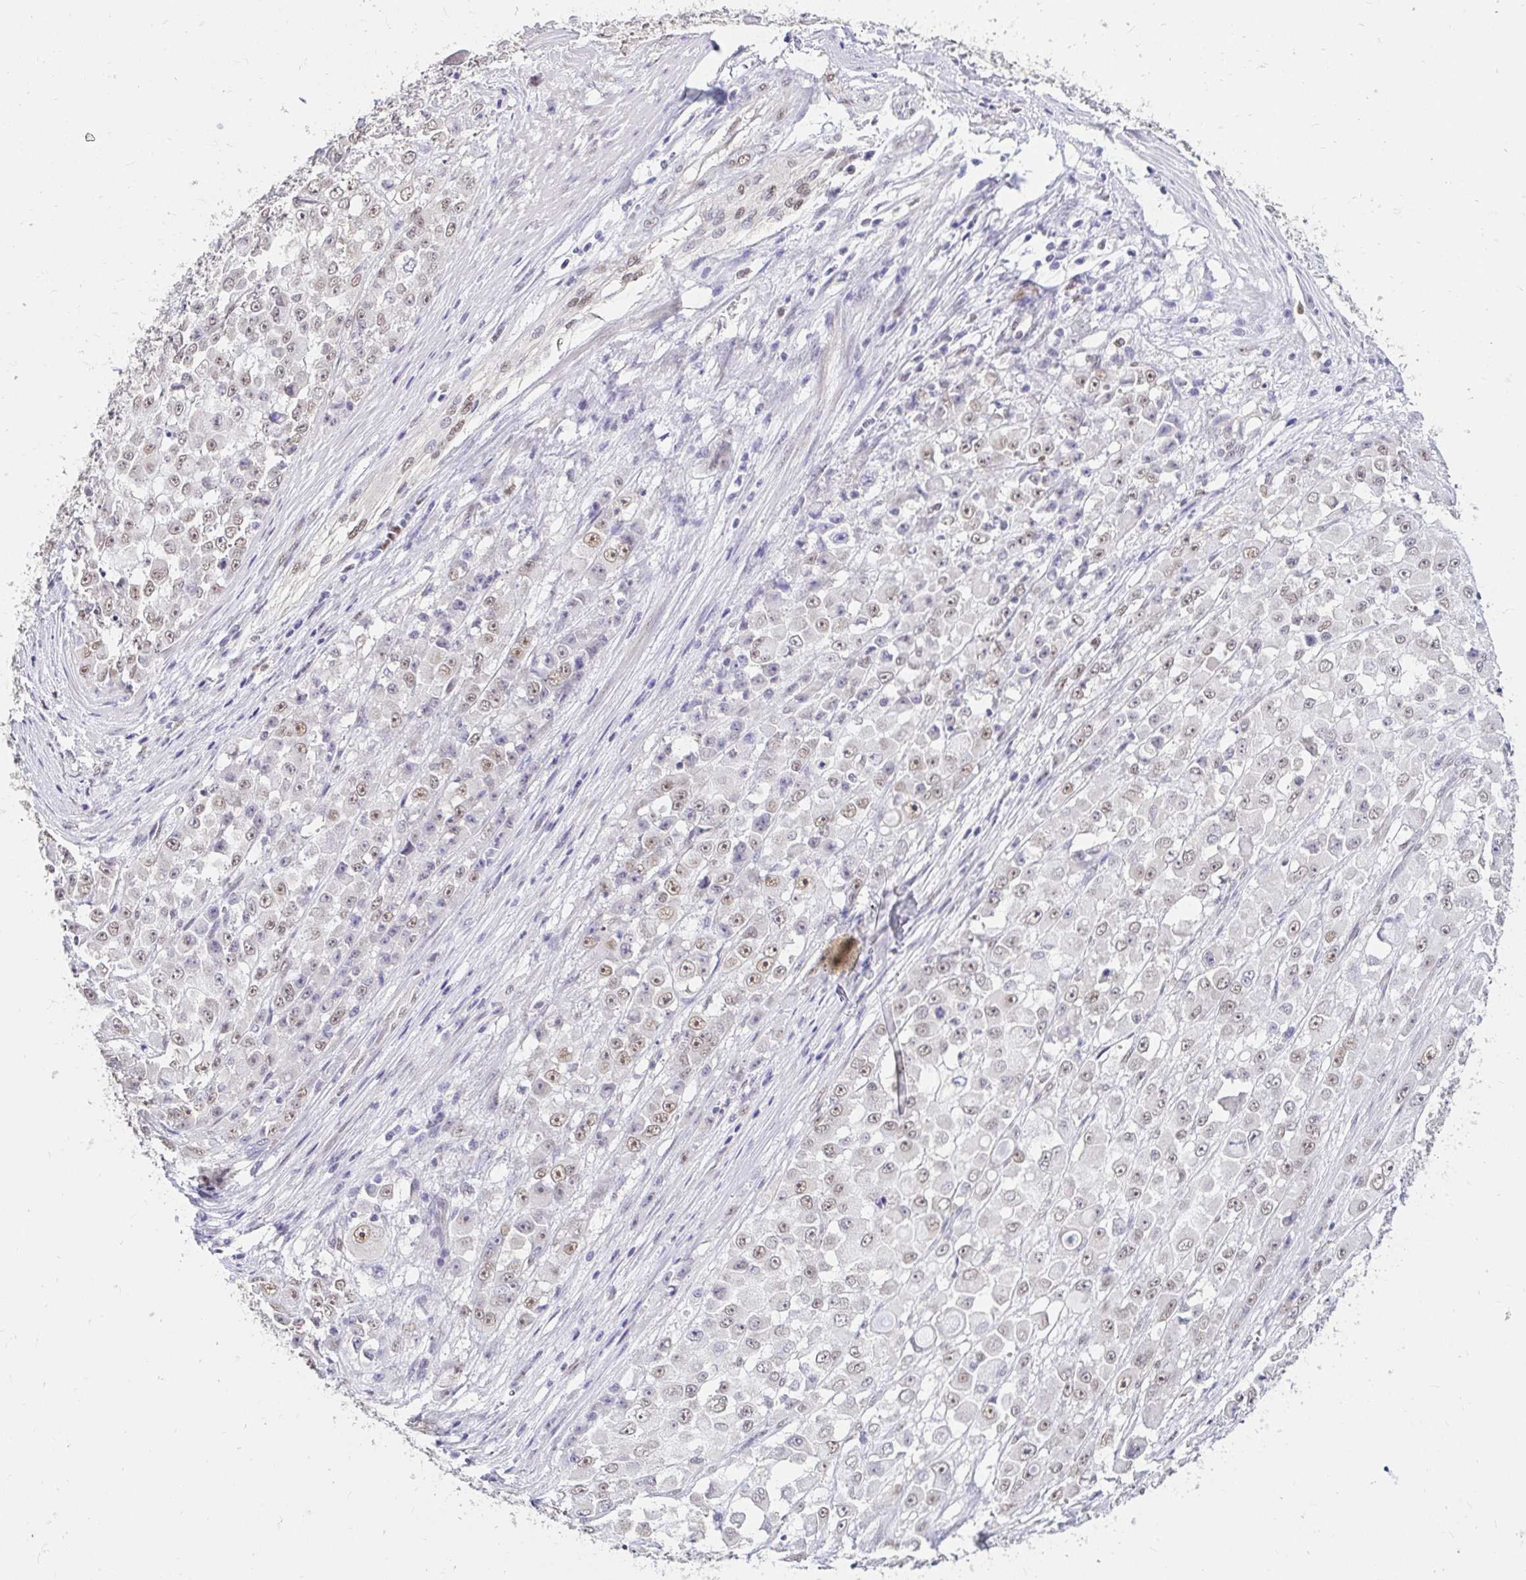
{"staining": {"intensity": "weak", "quantity": ">75%", "location": "nuclear"}, "tissue": "stomach cancer", "cell_type": "Tumor cells", "image_type": "cancer", "snomed": [{"axis": "morphology", "description": "Adenocarcinoma, NOS"}, {"axis": "topography", "description": "Stomach"}], "caption": "High-magnification brightfield microscopy of stomach adenocarcinoma stained with DAB (brown) and counterstained with hematoxylin (blue). tumor cells exhibit weak nuclear expression is seen in approximately>75% of cells.", "gene": "RIMS4", "patient": {"sex": "female", "age": 76}}